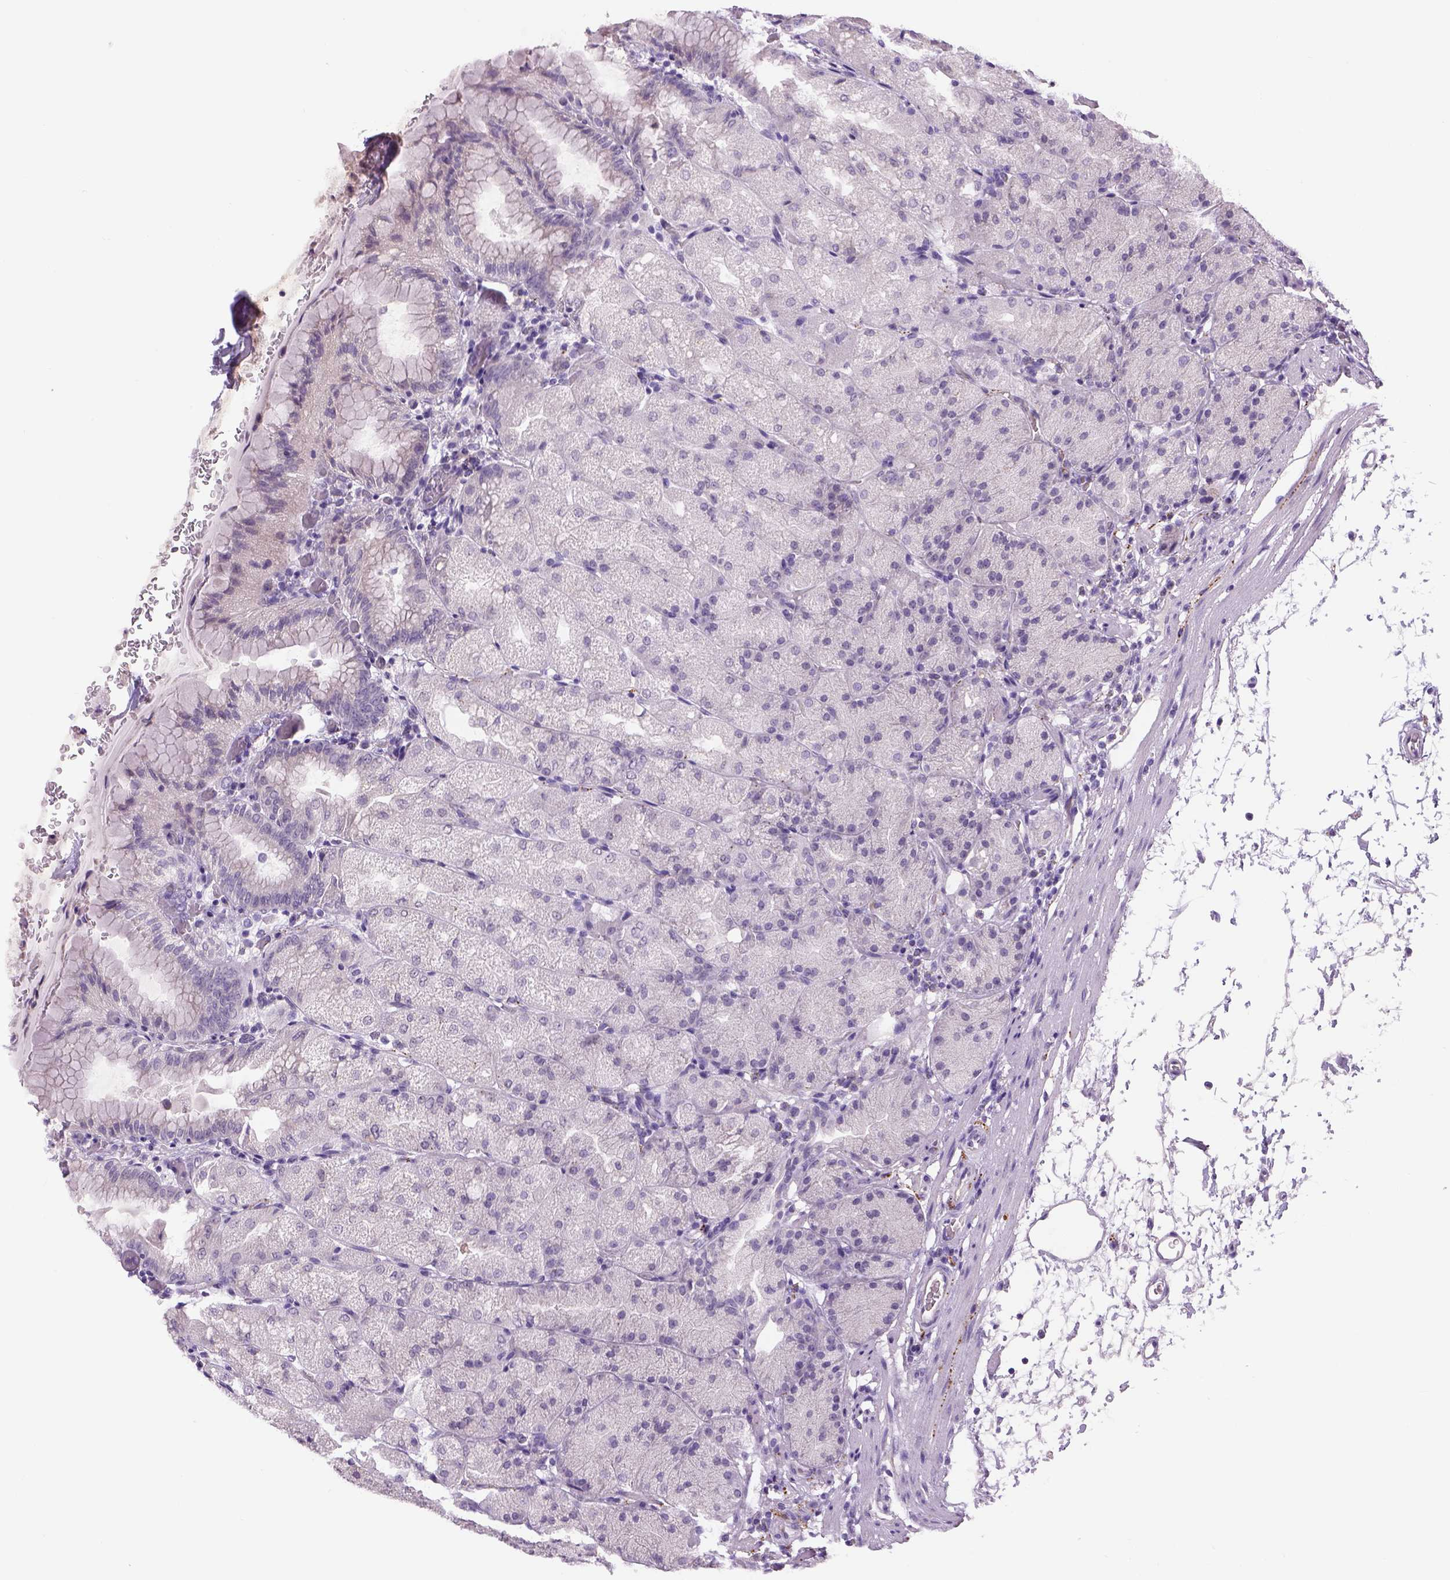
{"staining": {"intensity": "negative", "quantity": "none", "location": "none"}, "tissue": "stomach", "cell_type": "Glandular cells", "image_type": "normal", "snomed": [{"axis": "morphology", "description": "Normal tissue, NOS"}, {"axis": "topography", "description": "Stomach, upper"}, {"axis": "topography", "description": "Stomach"}, {"axis": "topography", "description": "Stomach, lower"}], "caption": "The immunohistochemistry (IHC) image has no significant staining in glandular cells of stomach.", "gene": "DBH", "patient": {"sex": "male", "age": 62}}